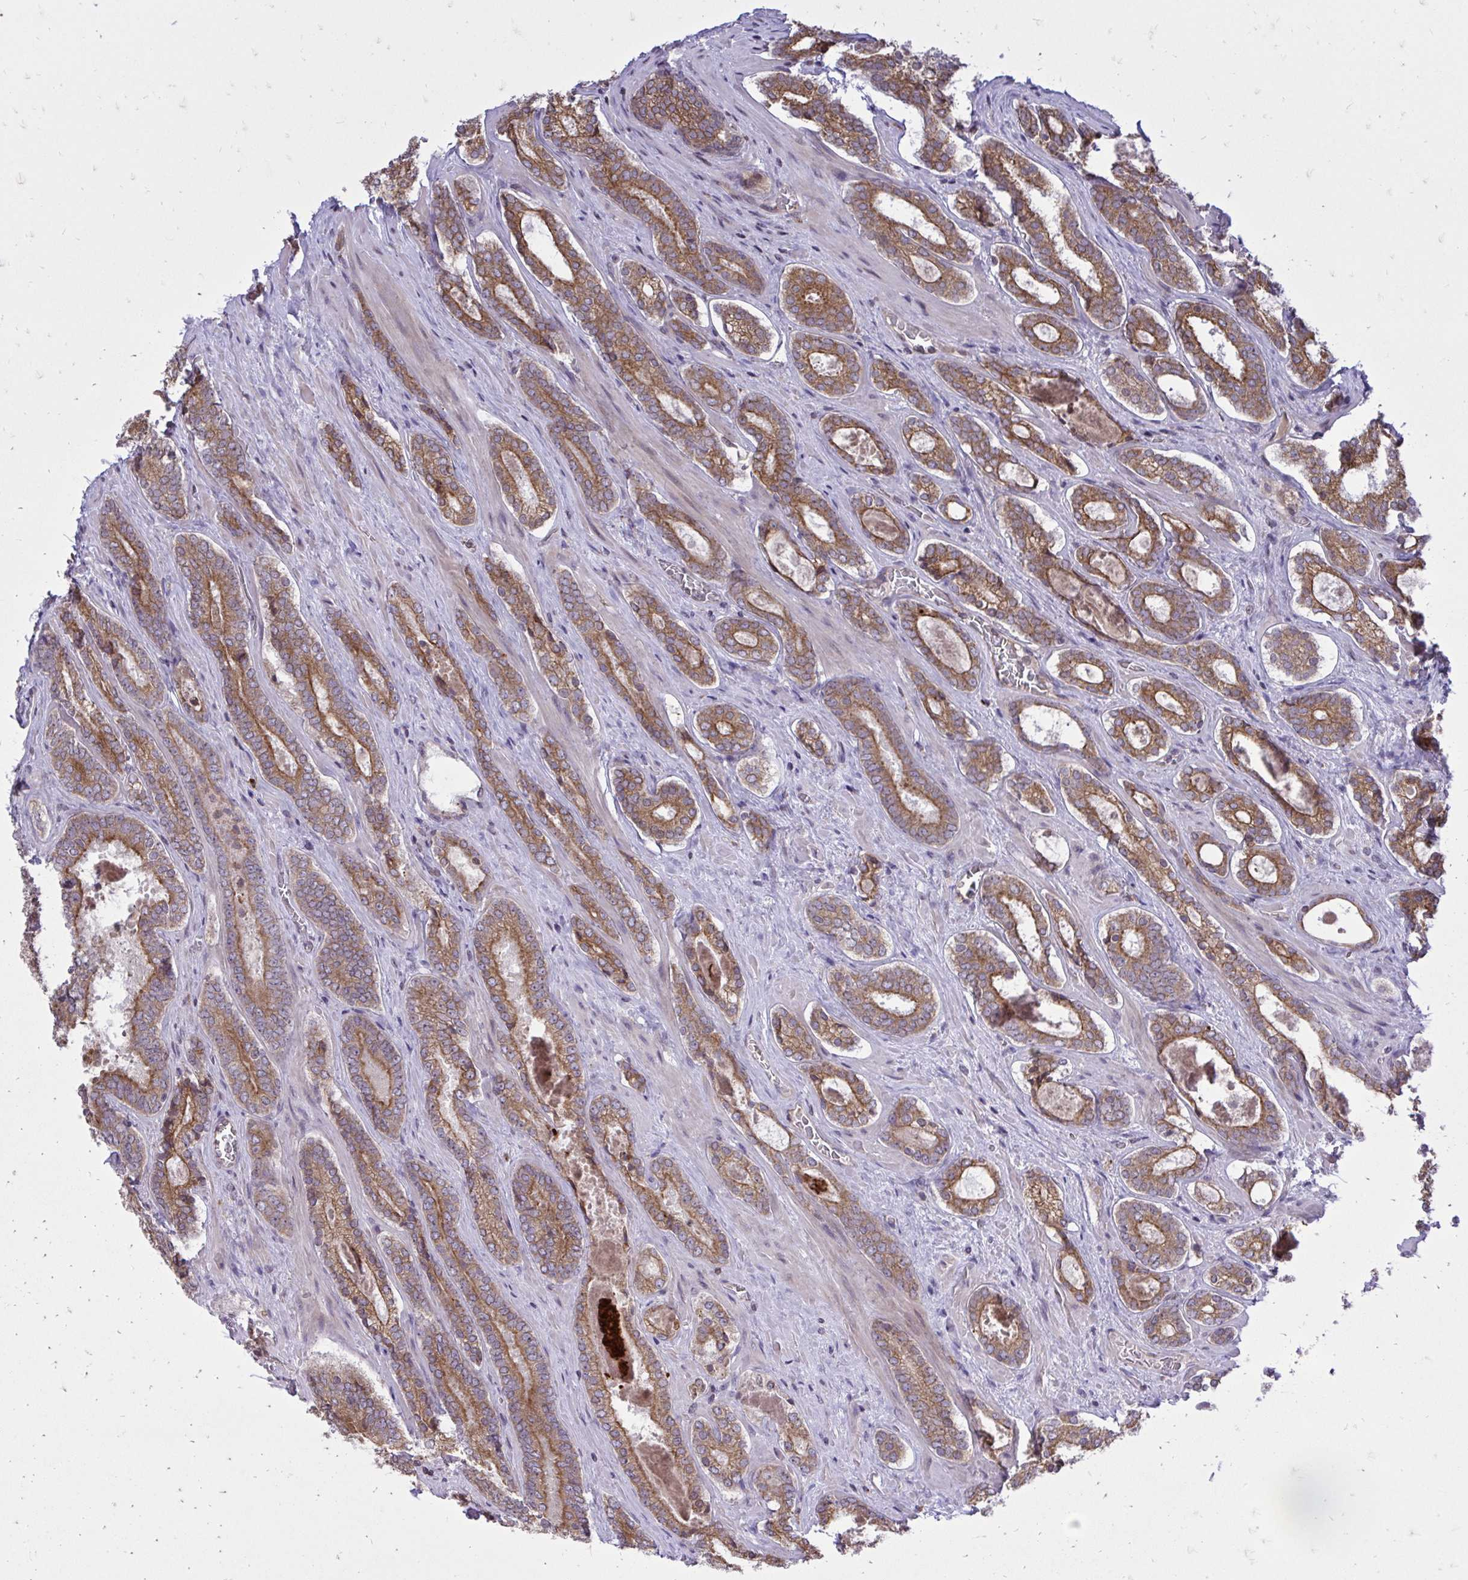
{"staining": {"intensity": "moderate", "quantity": ">75%", "location": "cytoplasmic/membranous"}, "tissue": "prostate cancer", "cell_type": "Tumor cells", "image_type": "cancer", "snomed": [{"axis": "morphology", "description": "Adenocarcinoma, Low grade"}, {"axis": "topography", "description": "Prostate"}], "caption": "Immunohistochemical staining of low-grade adenocarcinoma (prostate) demonstrates medium levels of moderate cytoplasmic/membranous protein staining in approximately >75% of tumor cells.", "gene": "METTL9", "patient": {"sex": "male", "age": 62}}